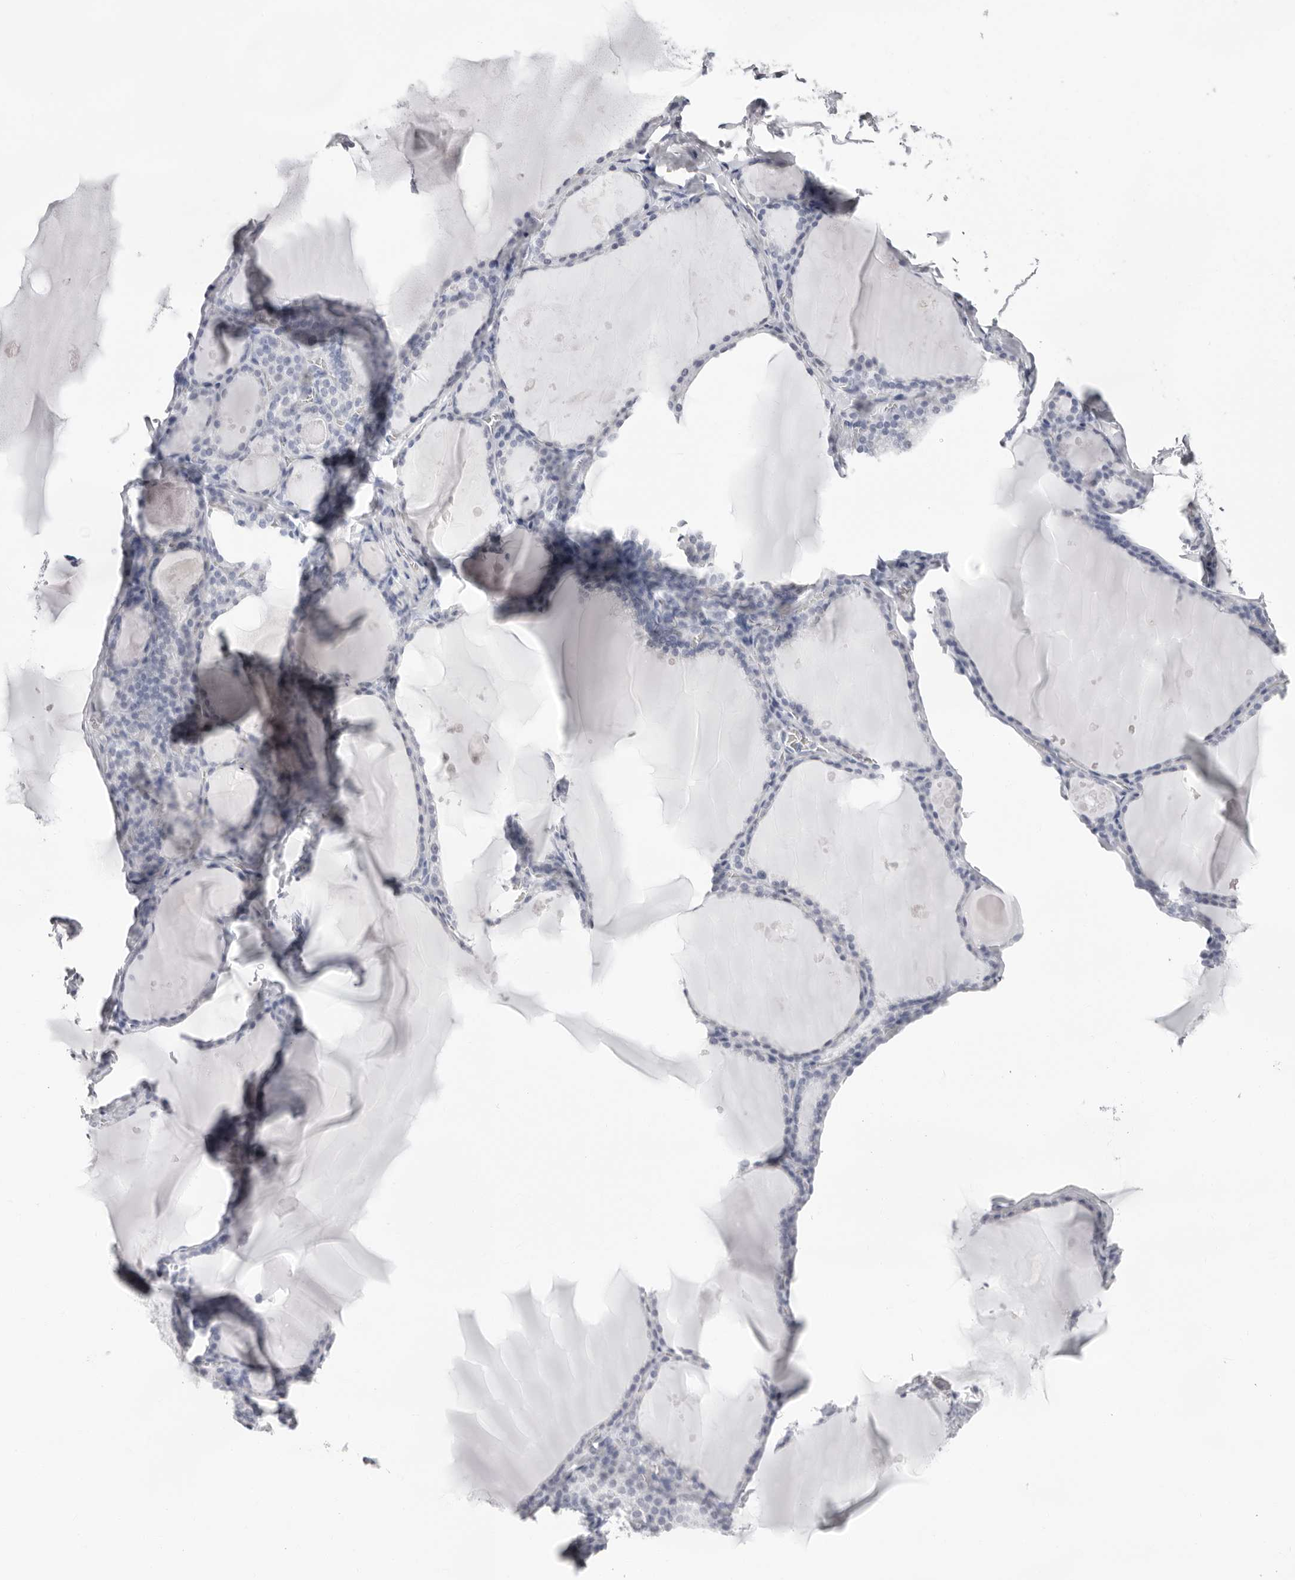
{"staining": {"intensity": "negative", "quantity": "none", "location": "none"}, "tissue": "thyroid gland", "cell_type": "Glandular cells", "image_type": "normal", "snomed": [{"axis": "morphology", "description": "Normal tissue, NOS"}, {"axis": "topography", "description": "Thyroid gland"}], "caption": "Image shows no protein expression in glandular cells of benign thyroid gland. The staining was performed using DAB (3,3'-diaminobenzidine) to visualize the protein expression in brown, while the nuclei were stained in blue with hematoxylin (Magnification: 20x).", "gene": "INSL3", "patient": {"sex": "male", "age": 56}}